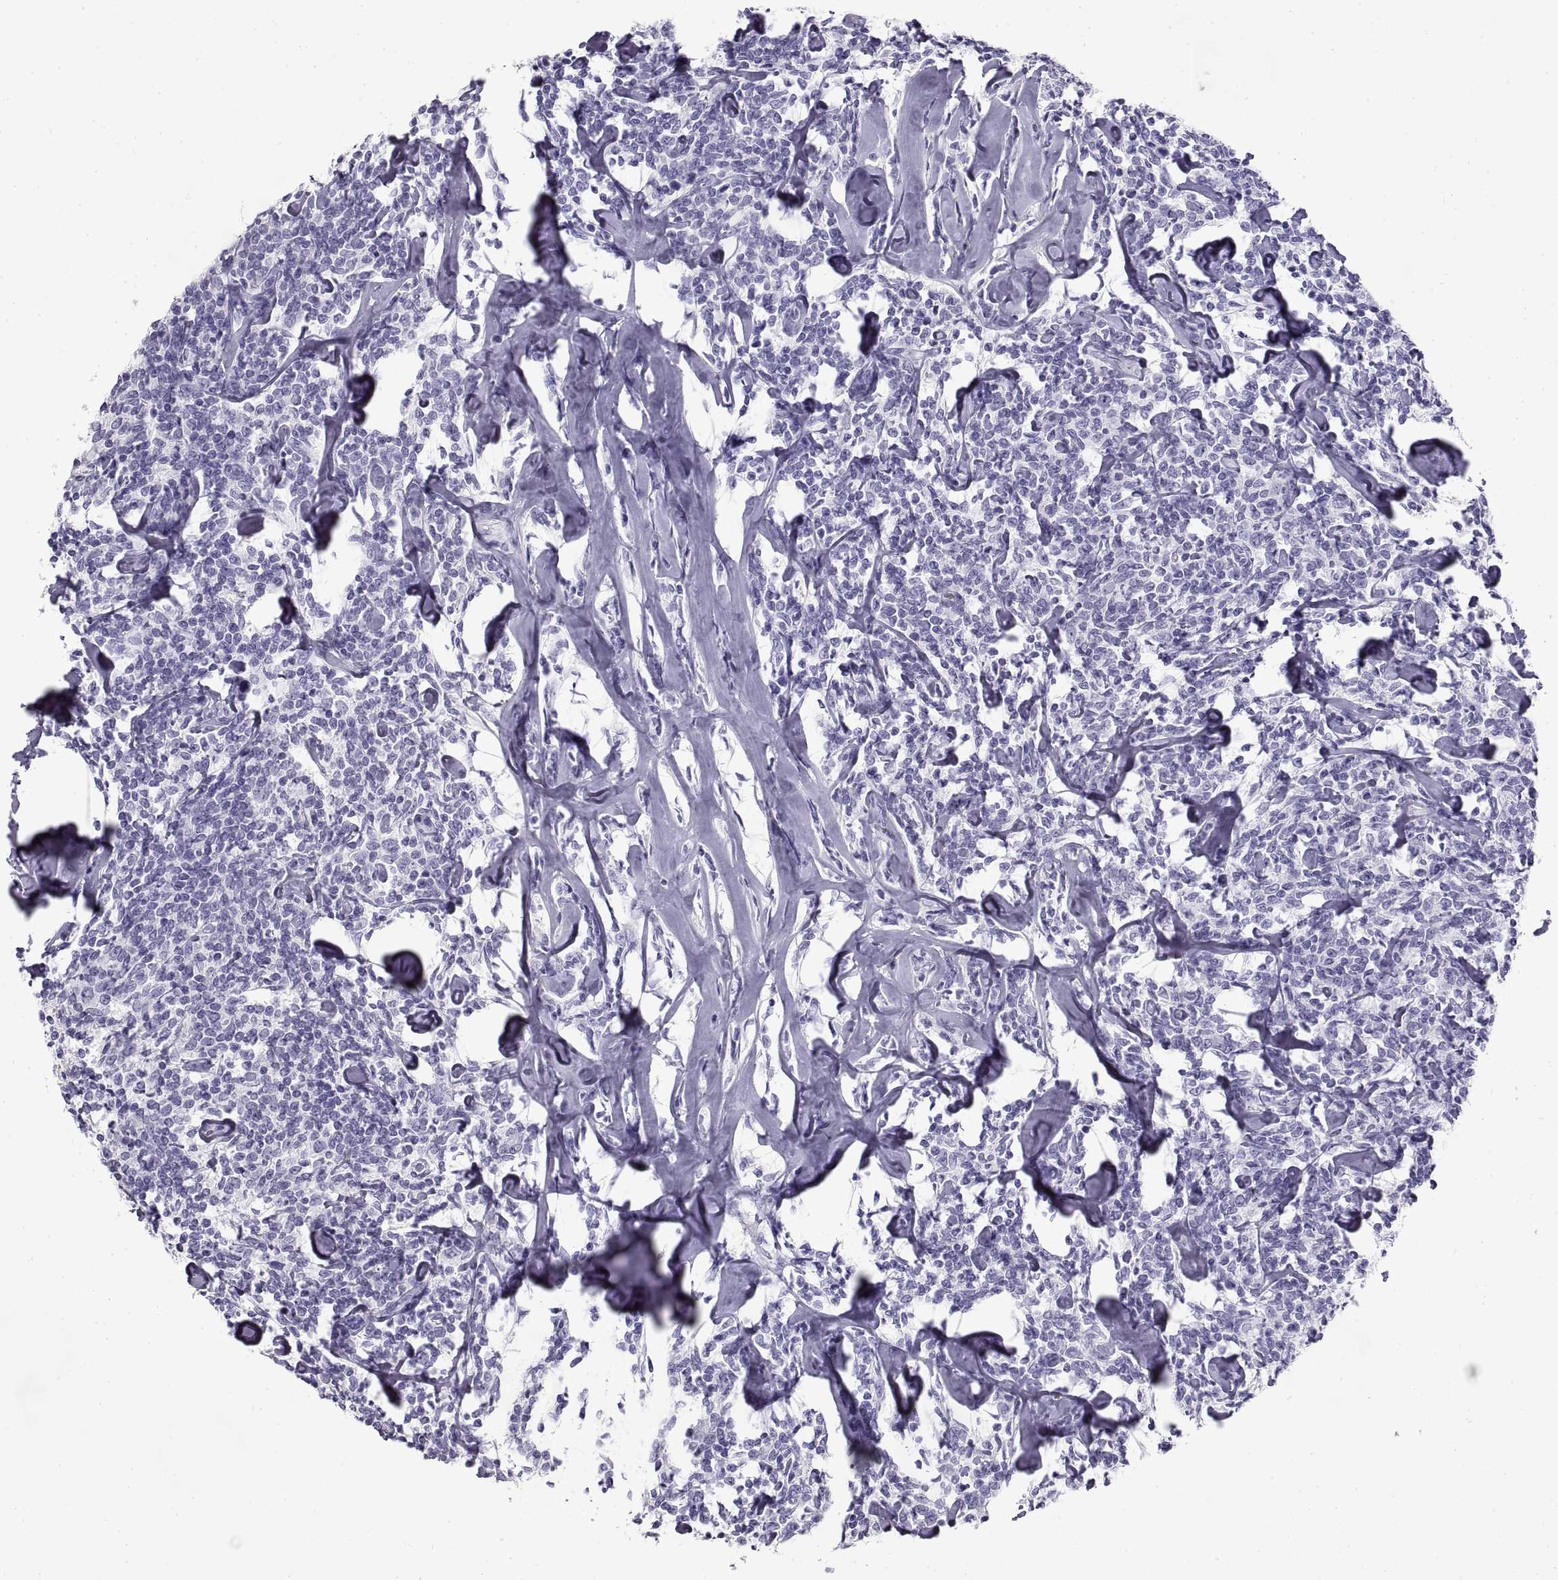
{"staining": {"intensity": "negative", "quantity": "none", "location": "none"}, "tissue": "lymphoma", "cell_type": "Tumor cells", "image_type": "cancer", "snomed": [{"axis": "morphology", "description": "Malignant lymphoma, non-Hodgkin's type, Low grade"}, {"axis": "topography", "description": "Lymph node"}], "caption": "Immunohistochemical staining of malignant lymphoma, non-Hodgkin's type (low-grade) shows no significant expression in tumor cells. (Stains: DAB immunohistochemistry (IHC) with hematoxylin counter stain, Microscopy: brightfield microscopy at high magnification).", "gene": "RLBP1", "patient": {"sex": "female", "age": 56}}